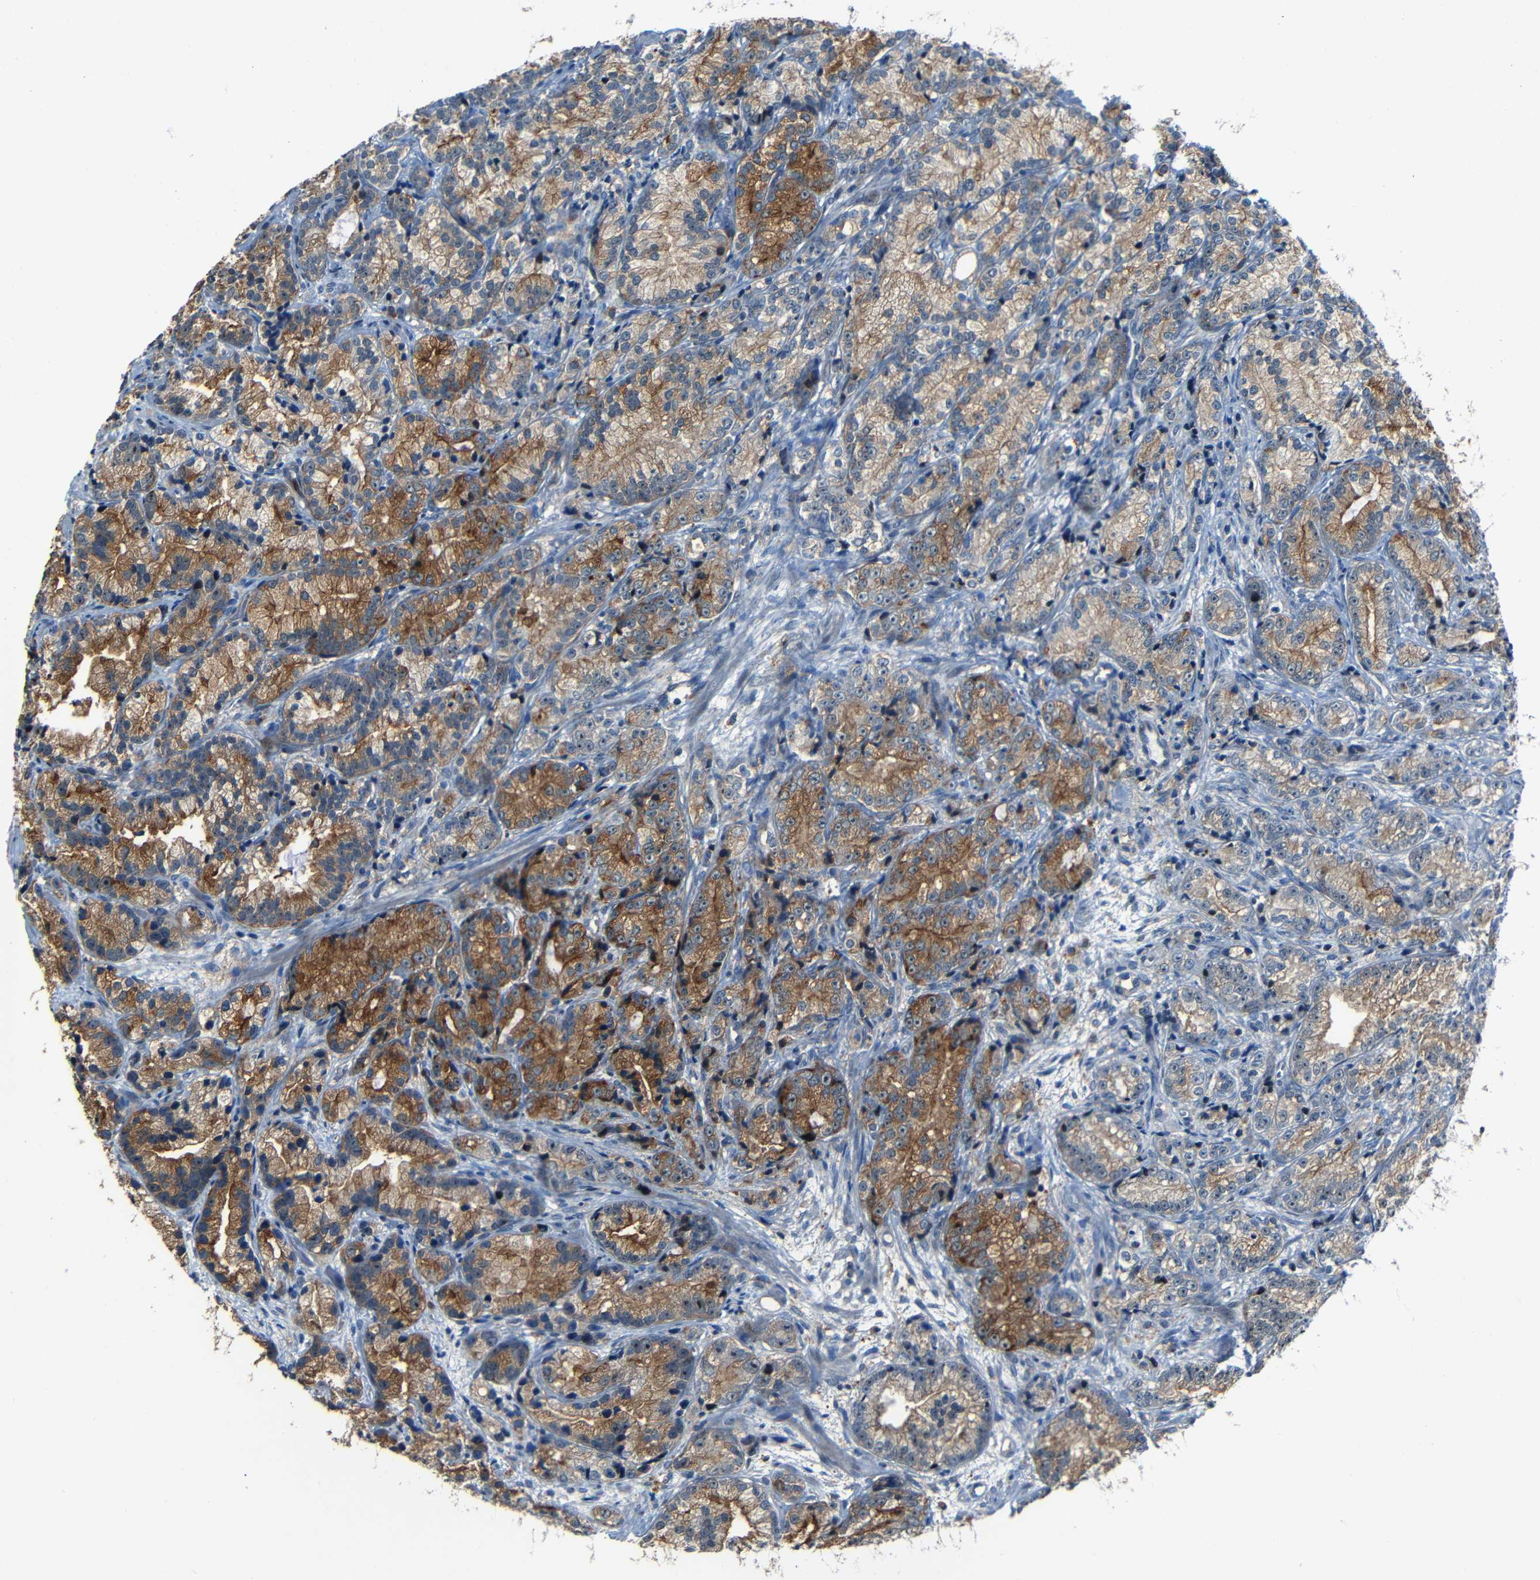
{"staining": {"intensity": "strong", "quantity": ">75%", "location": "cytoplasmic/membranous"}, "tissue": "prostate cancer", "cell_type": "Tumor cells", "image_type": "cancer", "snomed": [{"axis": "morphology", "description": "Adenocarcinoma, Low grade"}, {"axis": "topography", "description": "Prostate"}], "caption": "A photomicrograph showing strong cytoplasmic/membranous expression in about >75% of tumor cells in prostate adenocarcinoma (low-grade), as visualized by brown immunohistochemical staining.", "gene": "DNAJC5", "patient": {"sex": "male", "age": 89}}